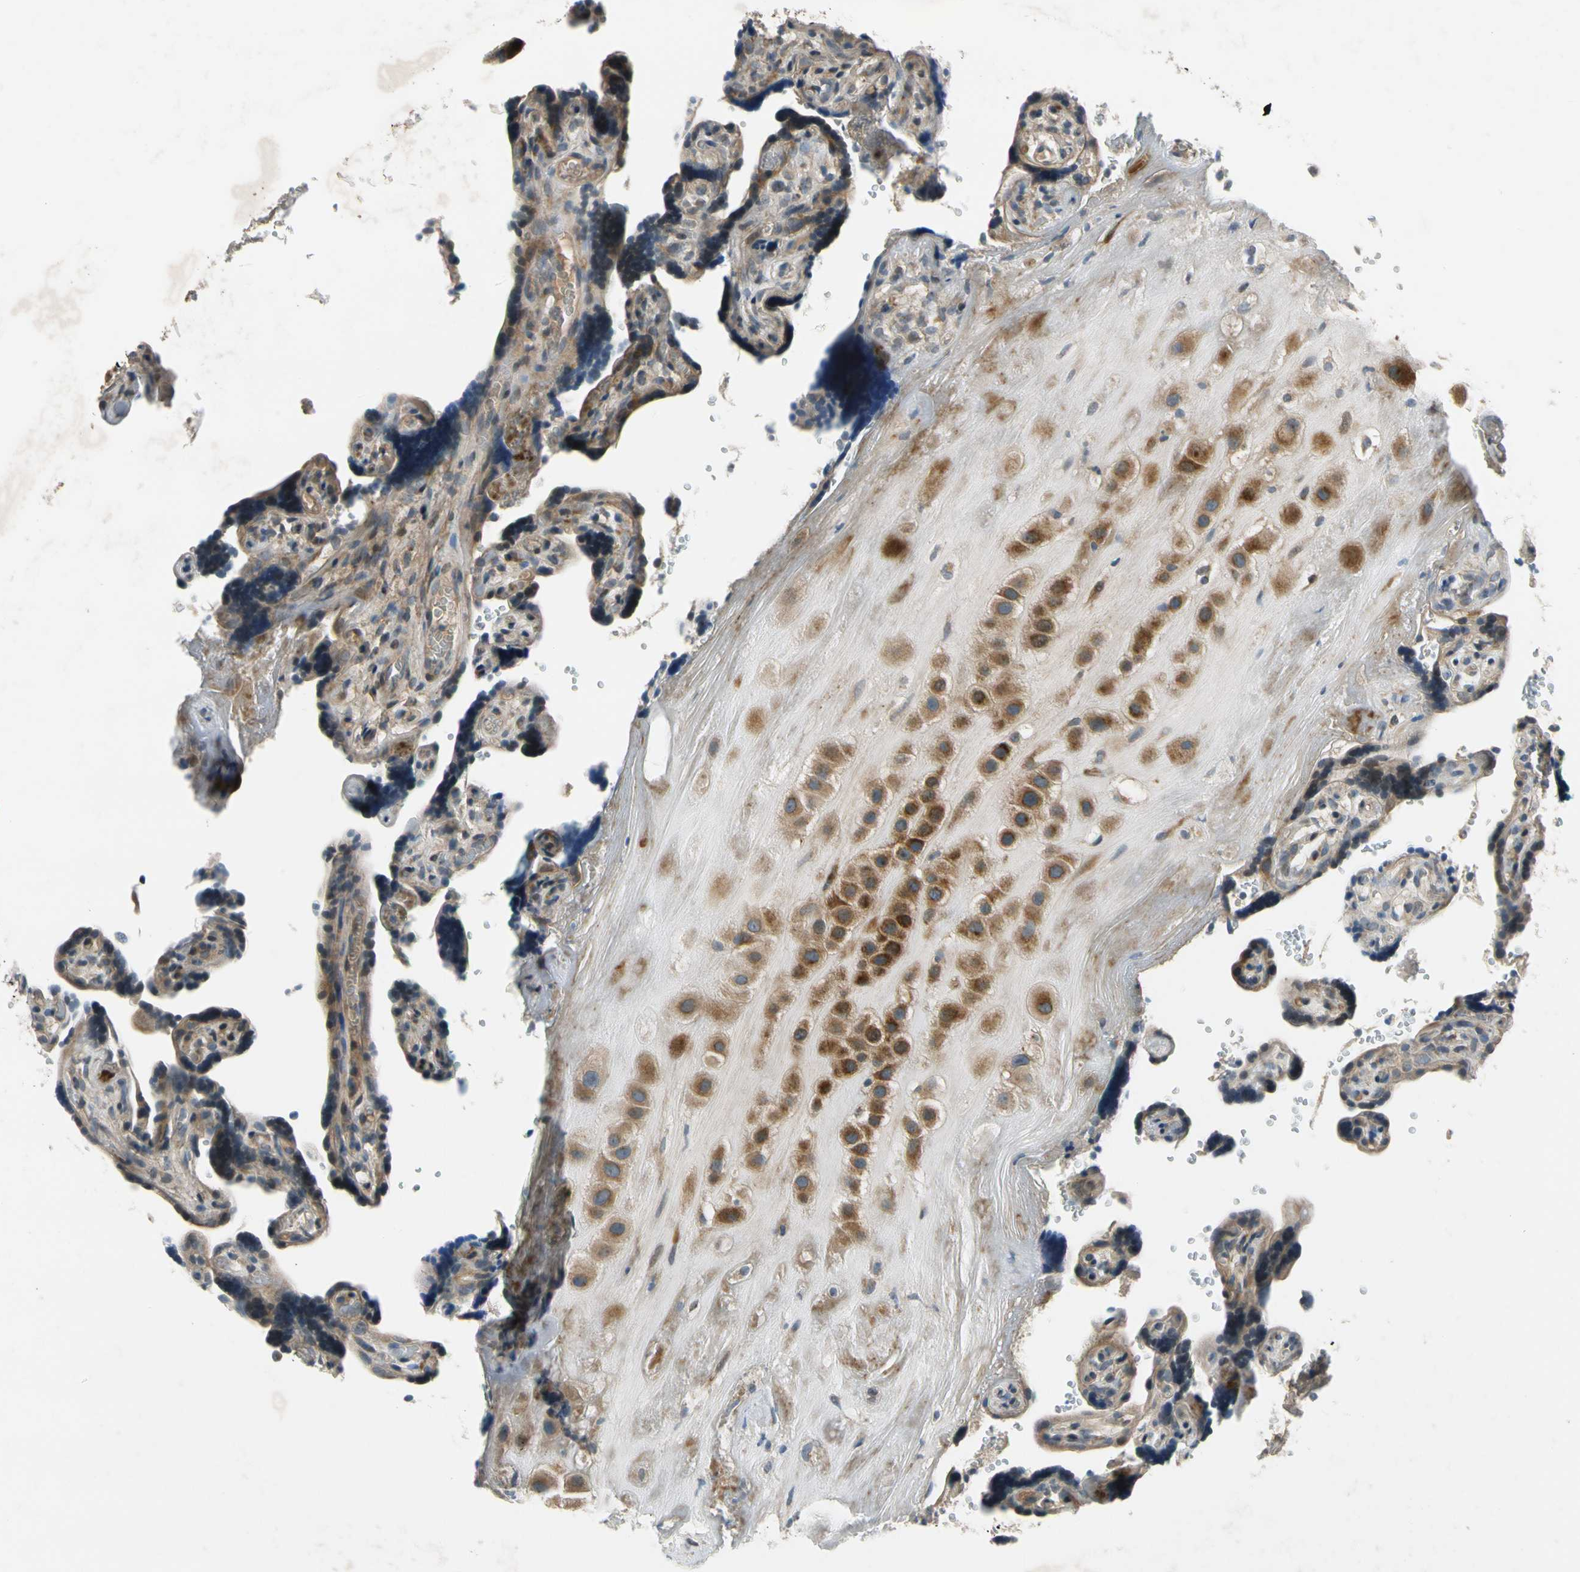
{"staining": {"intensity": "strong", "quantity": ">75%", "location": "cytoplasmic/membranous"}, "tissue": "placenta", "cell_type": "Decidual cells", "image_type": "normal", "snomed": [{"axis": "morphology", "description": "Normal tissue, NOS"}, {"axis": "topography", "description": "Placenta"}], "caption": "This histopathology image exhibits immunohistochemistry staining of normal placenta, with high strong cytoplasmic/membranous expression in approximately >75% of decidual cells.", "gene": "MST1R", "patient": {"sex": "female", "age": 30}}